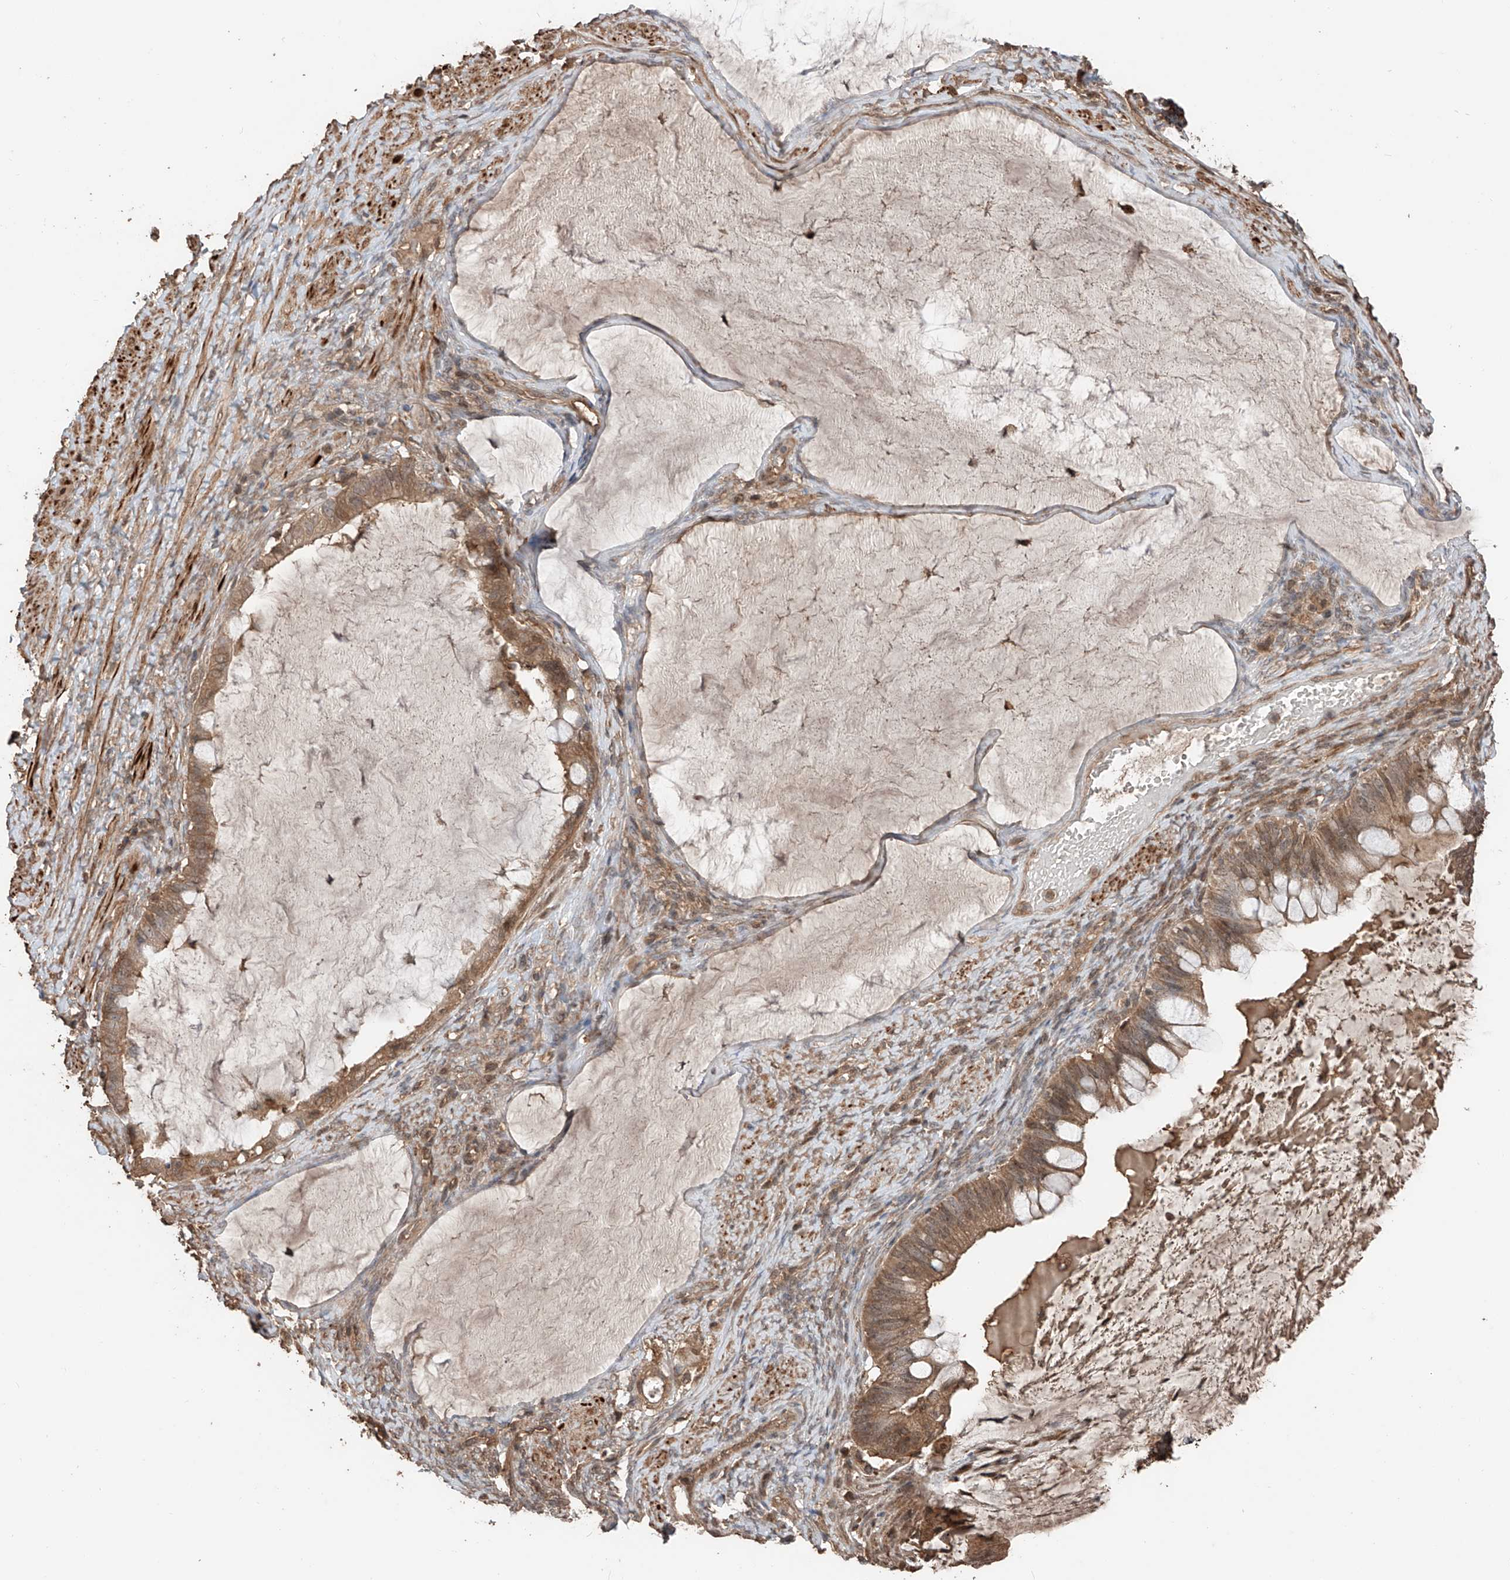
{"staining": {"intensity": "moderate", "quantity": ">75%", "location": "cytoplasmic/membranous"}, "tissue": "ovarian cancer", "cell_type": "Tumor cells", "image_type": "cancer", "snomed": [{"axis": "morphology", "description": "Cystadenocarcinoma, mucinous, NOS"}, {"axis": "topography", "description": "Ovary"}], "caption": "Ovarian cancer (mucinous cystadenocarcinoma) tissue reveals moderate cytoplasmic/membranous expression in approximately >75% of tumor cells, visualized by immunohistochemistry.", "gene": "FAM135A", "patient": {"sex": "female", "age": 61}}